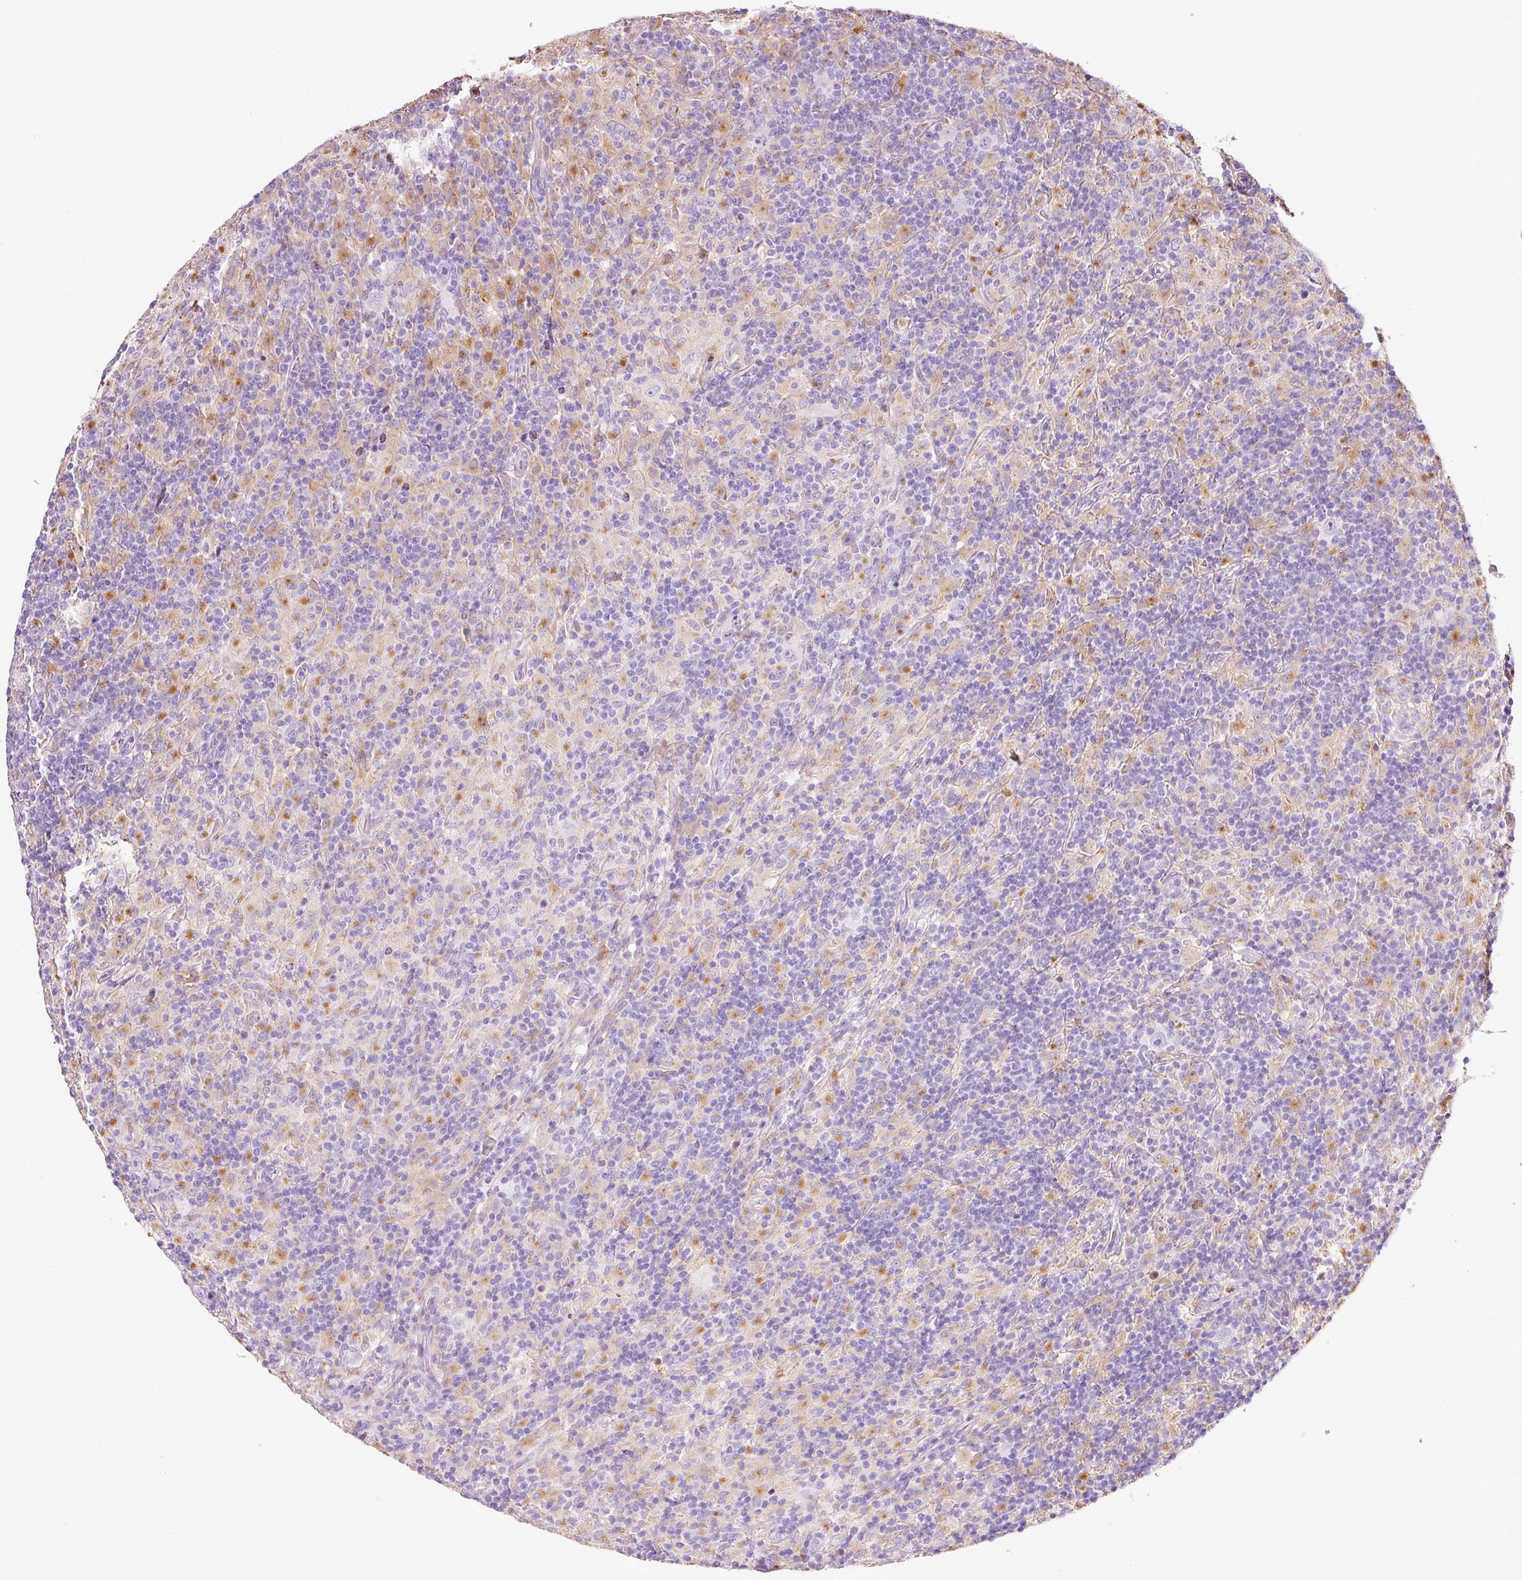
{"staining": {"intensity": "negative", "quantity": "none", "location": "none"}, "tissue": "lymphoma", "cell_type": "Tumor cells", "image_type": "cancer", "snomed": [{"axis": "morphology", "description": "Hodgkin's disease, NOS"}, {"axis": "topography", "description": "Lymph node"}], "caption": "Tumor cells are negative for protein expression in human Hodgkin's disease. (DAB (3,3'-diaminobenzidine) immunohistochemistry with hematoxylin counter stain).", "gene": "TMC8", "patient": {"sex": "male", "age": 70}}